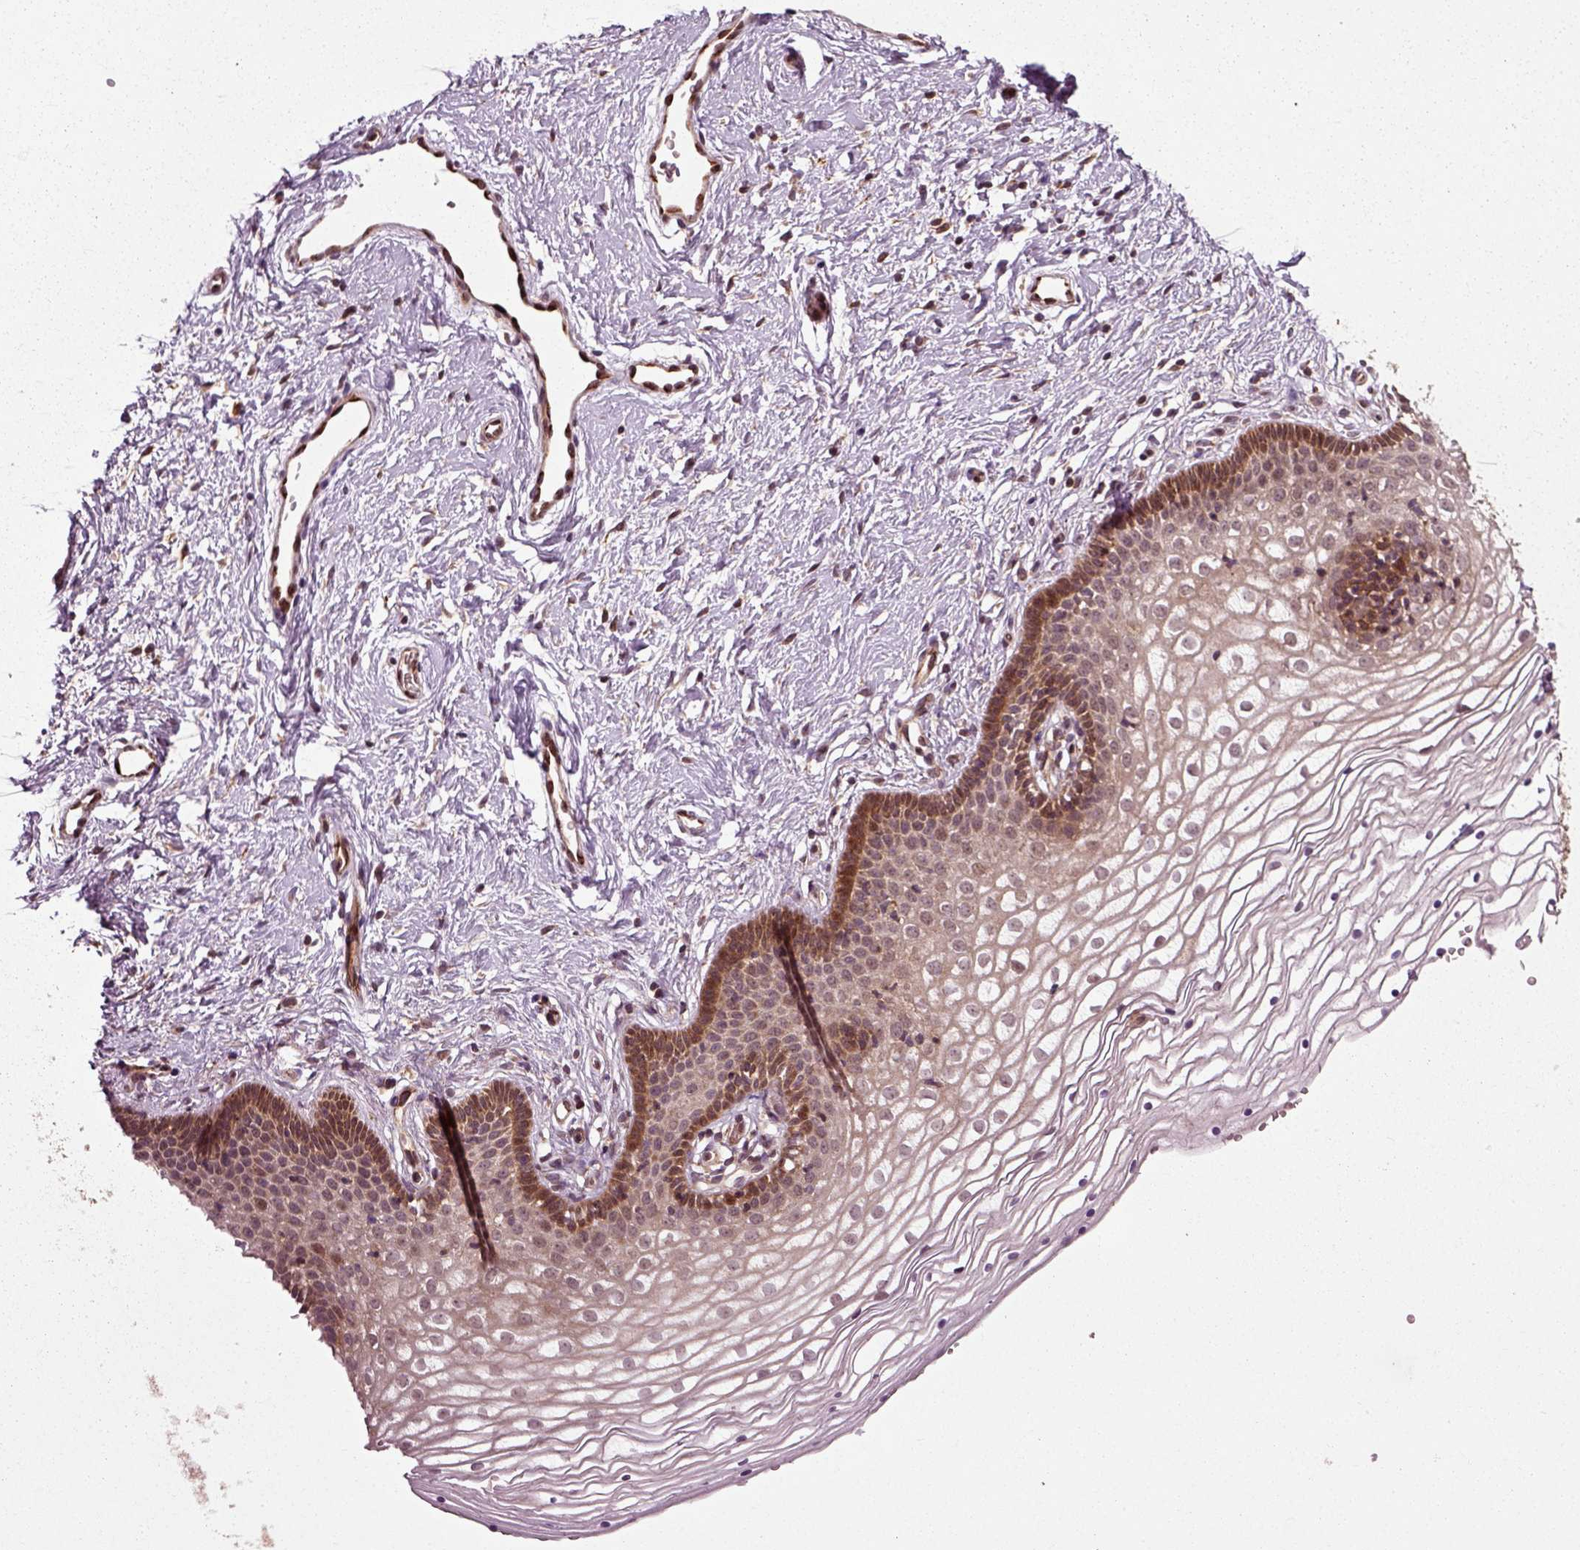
{"staining": {"intensity": "strong", "quantity": "<25%", "location": "cytoplasmic/membranous"}, "tissue": "vagina", "cell_type": "Squamous epithelial cells", "image_type": "normal", "snomed": [{"axis": "morphology", "description": "Normal tissue, NOS"}, {"axis": "topography", "description": "Vagina"}], "caption": "IHC staining of unremarkable vagina, which exhibits medium levels of strong cytoplasmic/membranous positivity in approximately <25% of squamous epithelial cells indicating strong cytoplasmic/membranous protein positivity. The staining was performed using DAB (brown) for protein detection and nuclei were counterstained in hematoxylin (blue).", "gene": "PLCD3", "patient": {"sex": "female", "age": 36}}